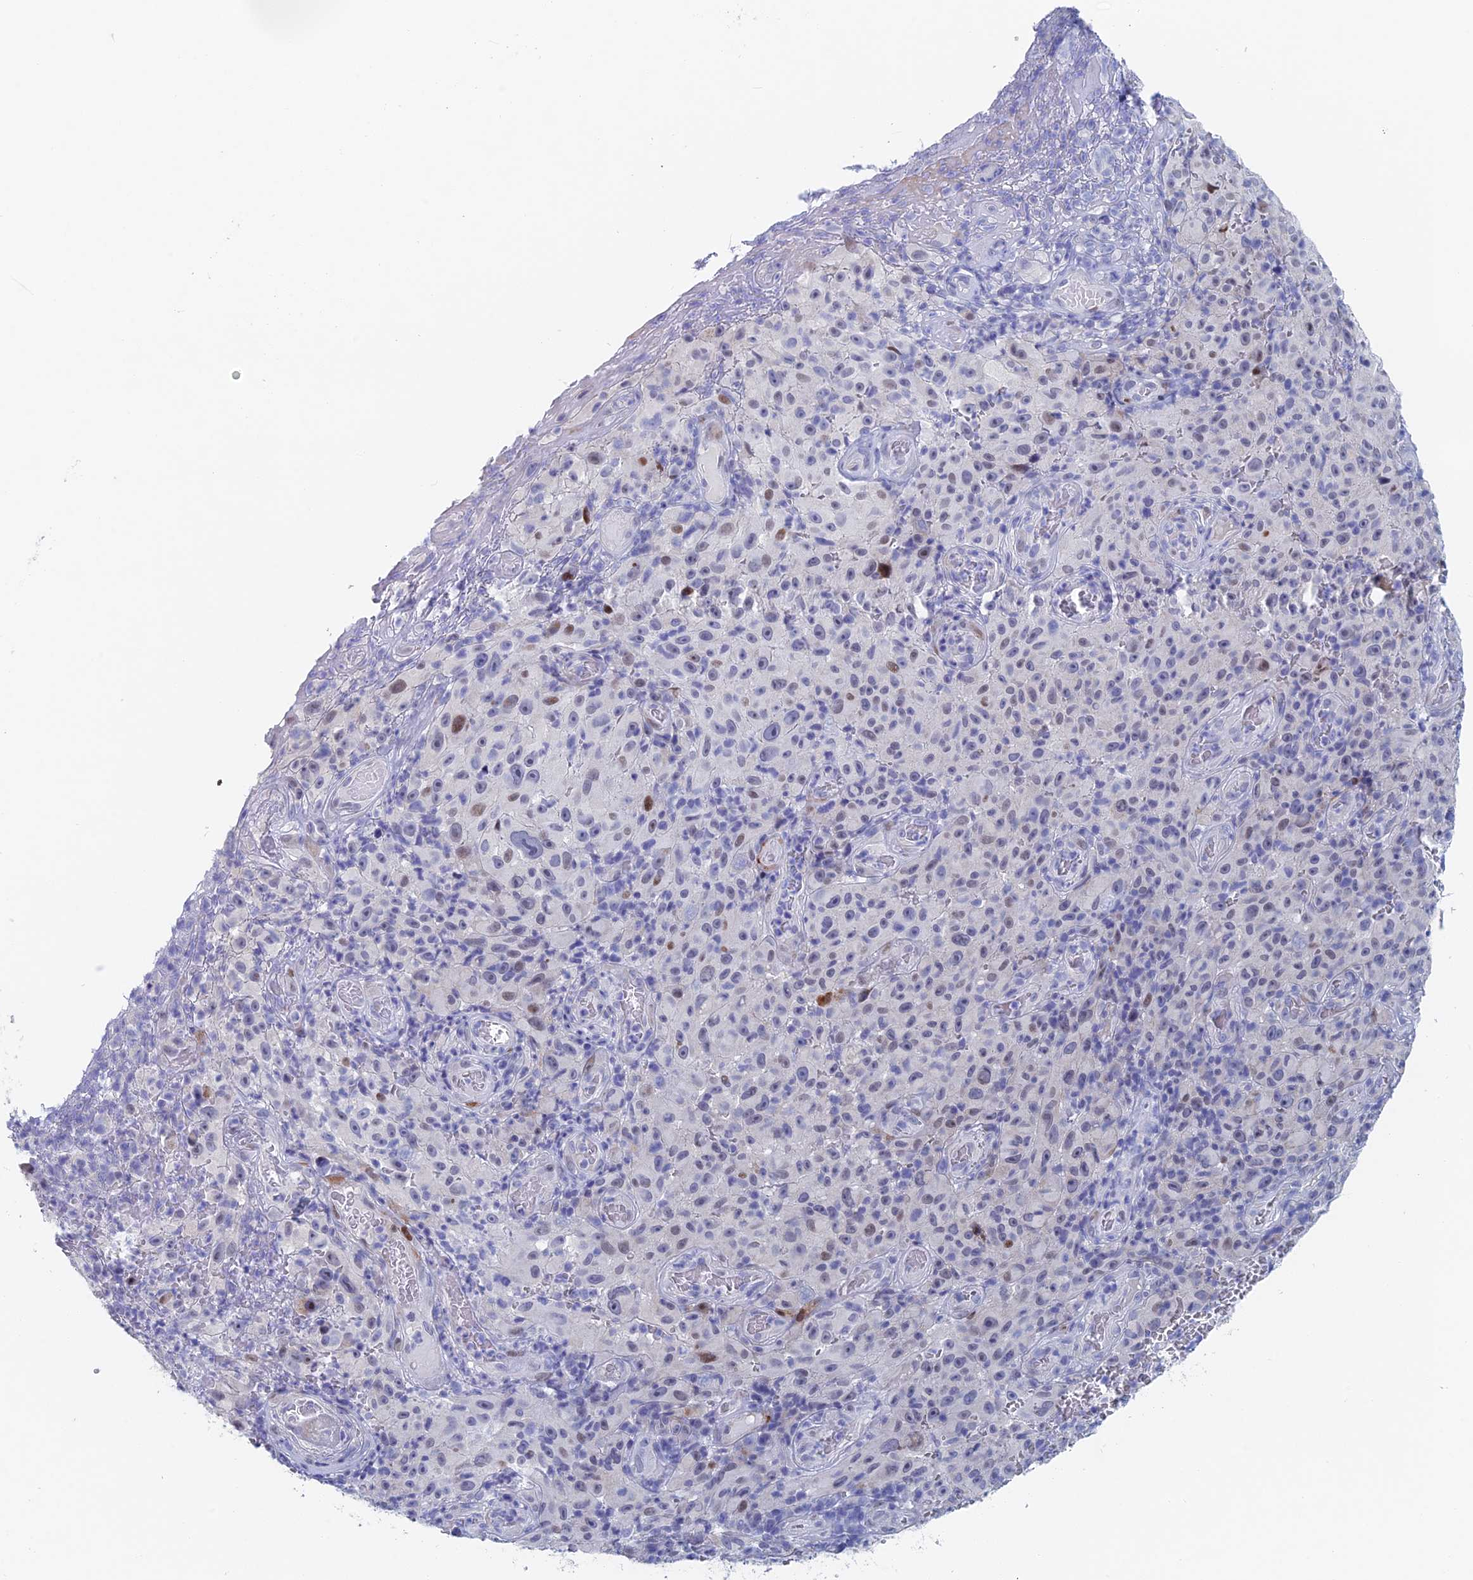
{"staining": {"intensity": "moderate", "quantity": "<25%", "location": "nuclear"}, "tissue": "melanoma", "cell_type": "Tumor cells", "image_type": "cancer", "snomed": [{"axis": "morphology", "description": "Malignant melanoma, NOS"}, {"axis": "topography", "description": "Skin"}], "caption": "The micrograph demonstrates a brown stain indicating the presence of a protein in the nuclear of tumor cells in malignant melanoma.", "gene": "DRGX", "patient": {"sex": "female", "age": 82}}